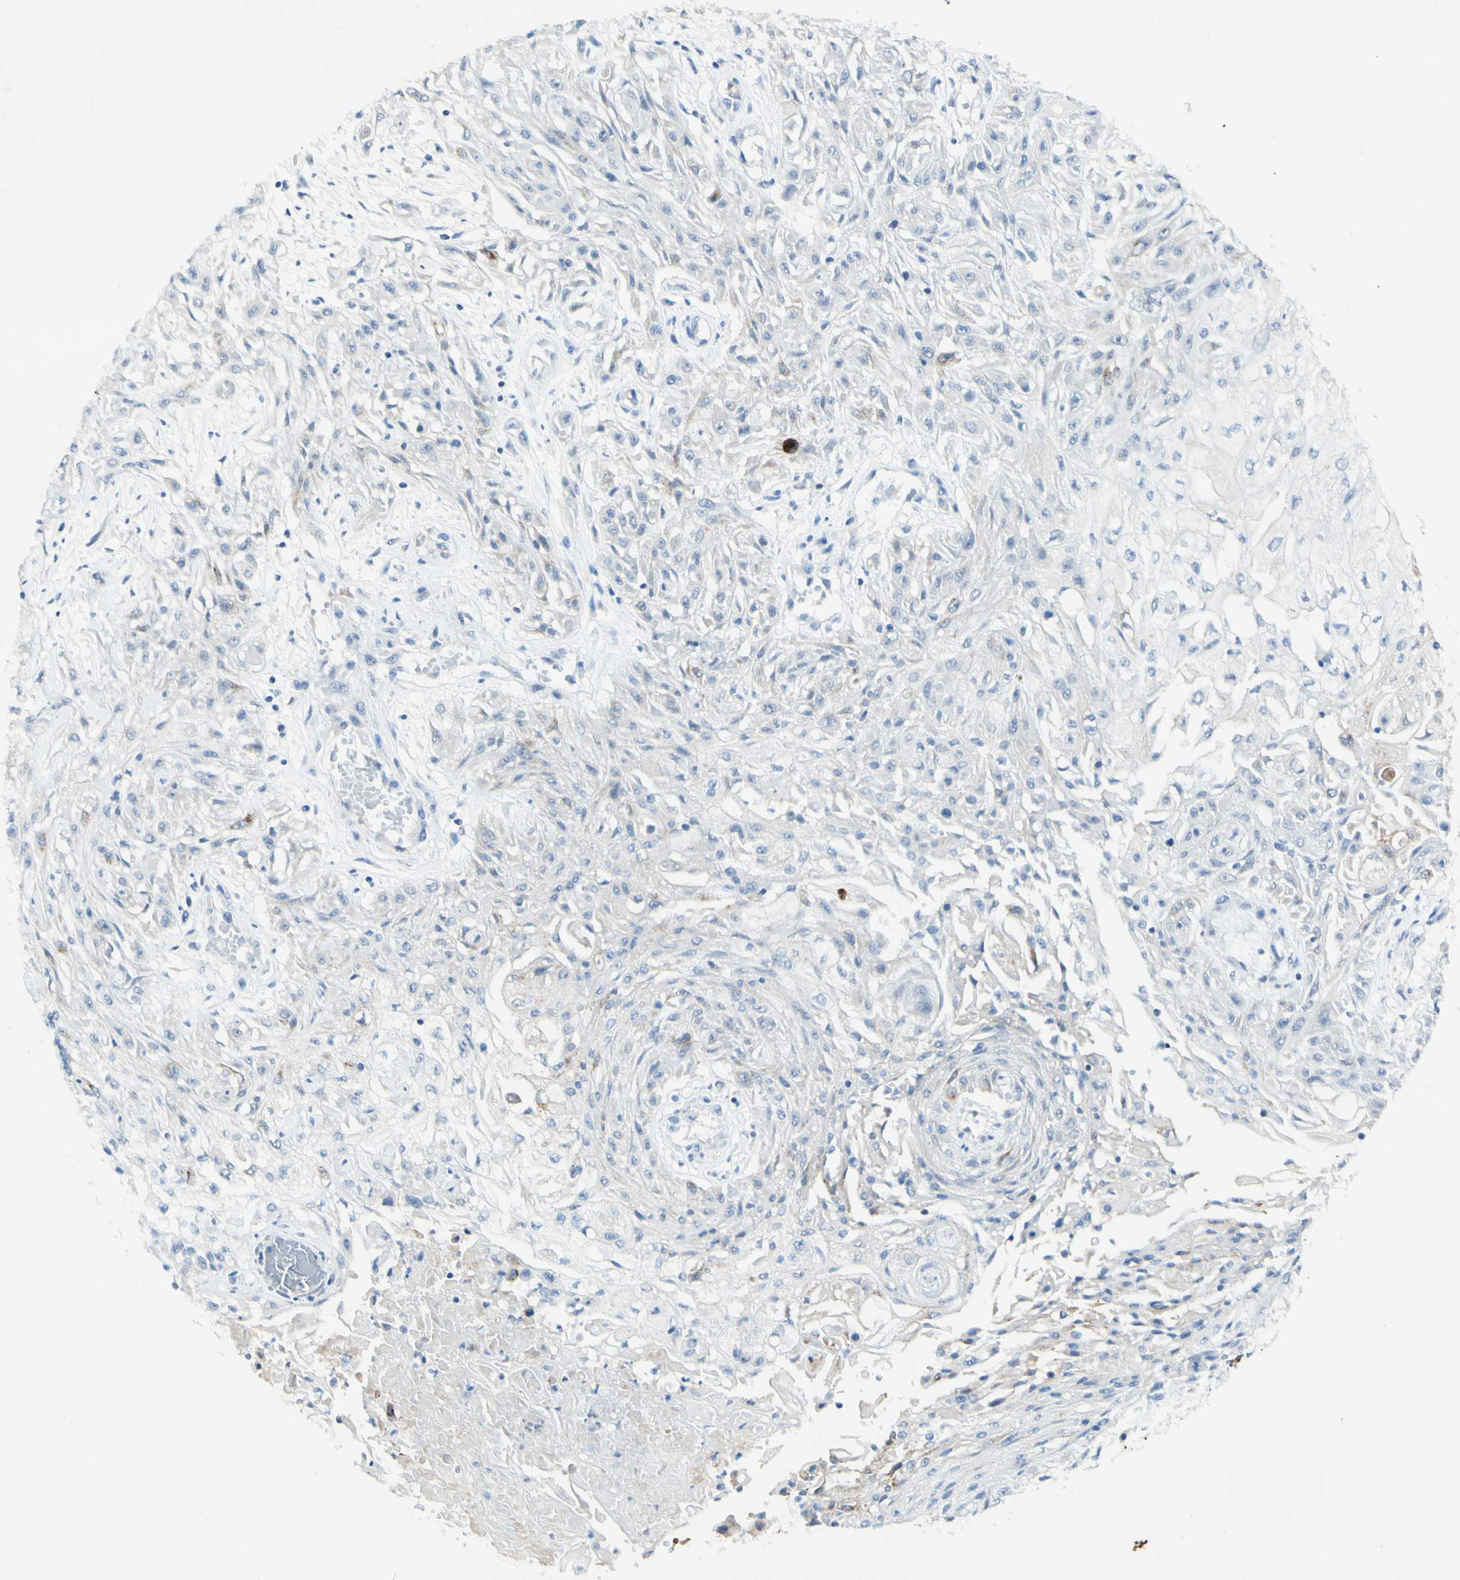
{"staining": {"intensity": "negative", "quantity": "none", "location": "none"}, "tissue": "skin cancer", "cell_type": "Tumor cells", "image_type": "cancer", "snomed": [{"axis": "morphology", "description": "Squamous cell carcinoma, NOS"}, {"axis": "topography", "description": "Skin"}], "caption": "Tumor cells show no significant protein expression in skin cancer (squamous cell carcinoma).", "gene": "GDF15", "patient": {"sex": "male", "age": 75}}